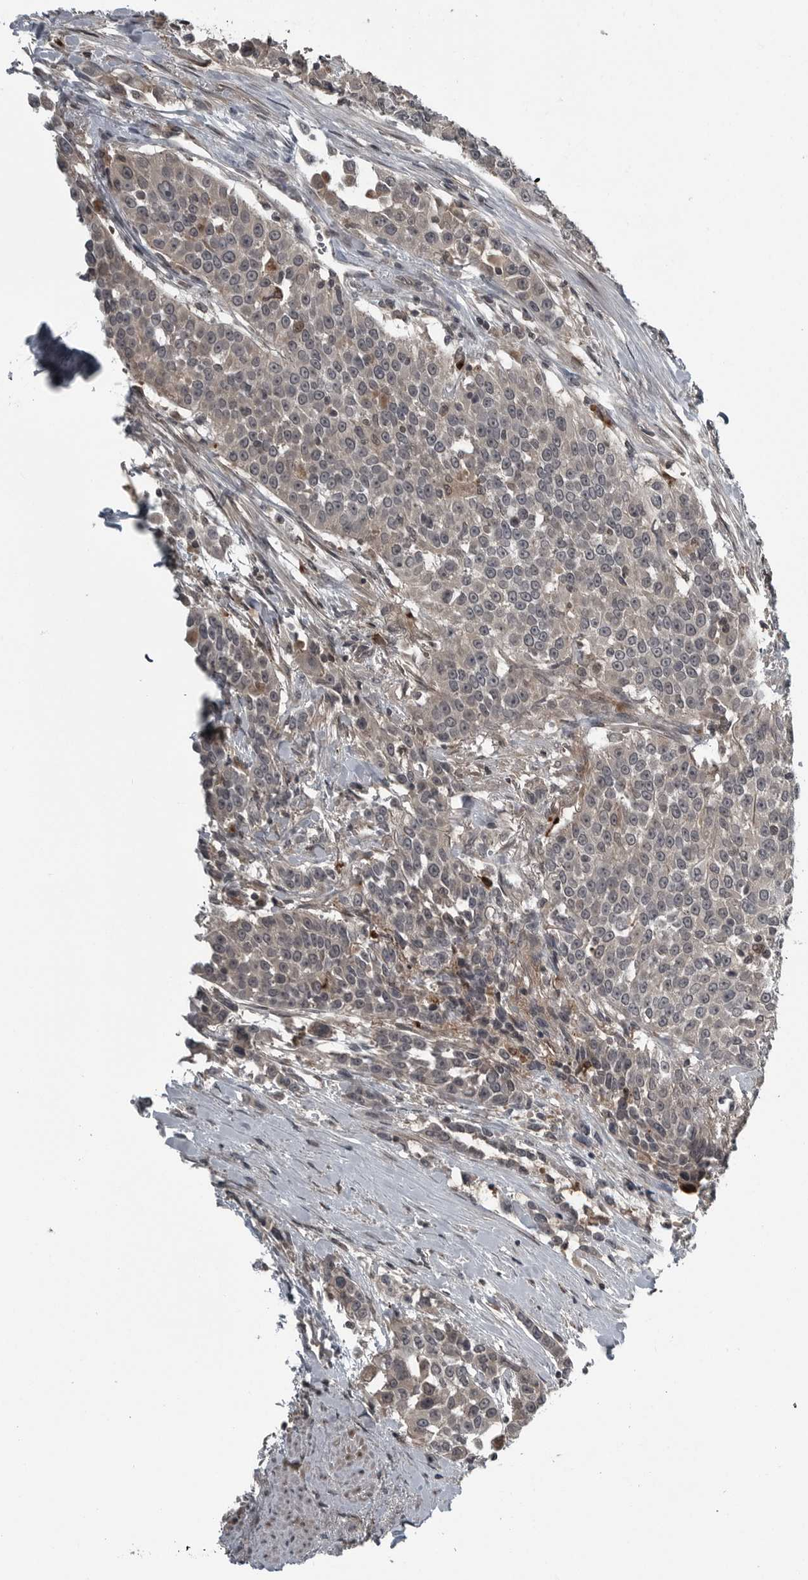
{"staining": {"intensity": "negative", "quantity": "none", "location": "none"}, "tissue": "urothelial cancer", "cell_type": "Tumor cells", "image_type": "cancer", "snomed": [{"axis": "morphology", "description": "Urothelial carcinoma, High grade"}, {"axis": "topography", "description": "Urinary bladder"}], "caption": "Urothelial cancer was stained to show a protein in brown. There is no significant staining in tumor cells. (DAB immunohistochemistry (IHC) with hematoxylin counter stain).", "gene": "GAK", "patient": {"sex": "female", "age": 80}}